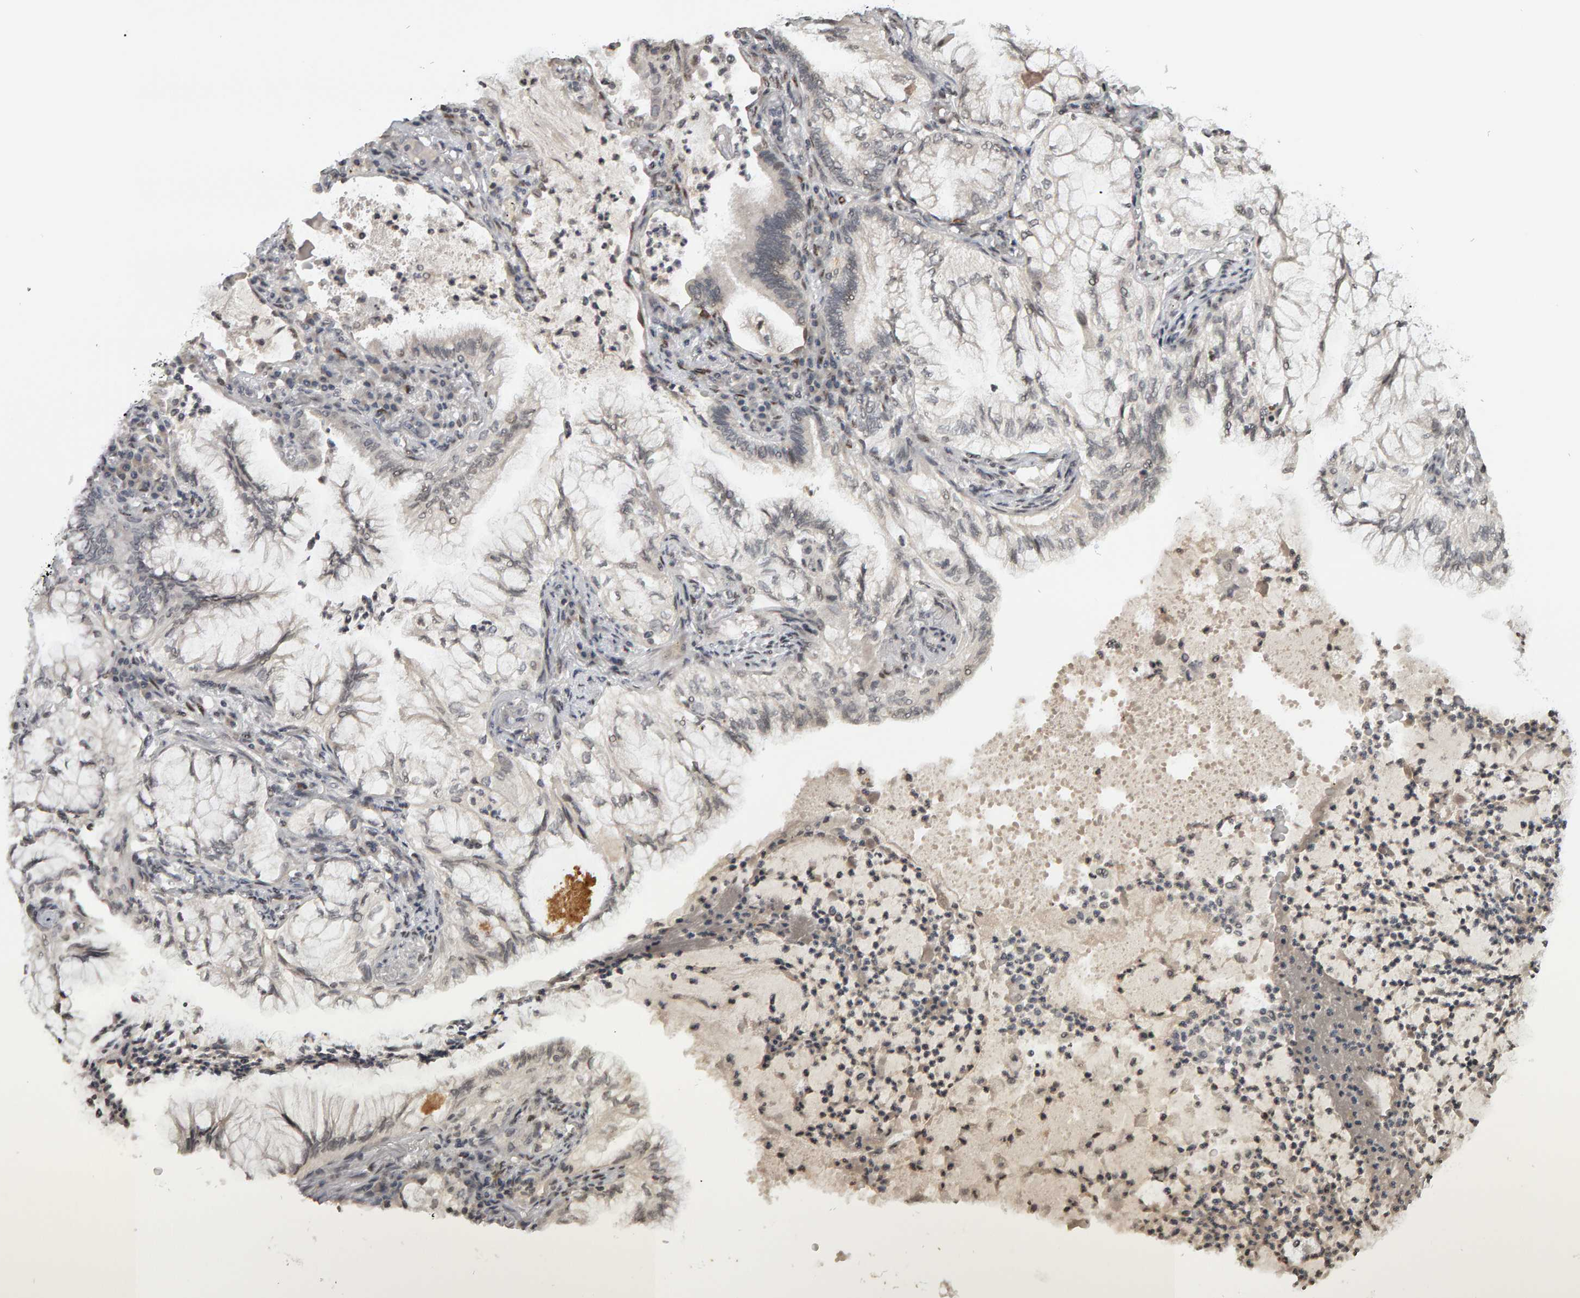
{"staining": {"intensity": "weak", "quantity": "25%-75%", "location": "nuclear"}, "tissue": "lung cancer", "cell_type": "Tumor cells", "image_type": "cancer", "snomed": [{"axis": "morphology", "description": "Adenocarcinoma, NOS"}, {"axis": "topography", "description": "Lung"}], "caption": "A high-resolution histopathology image shows immunohistochemistry (IHC) staining of lung cancer, which shows weak nuclear positivity in approximately 25%-75% of tumor cells.", "gene": "TRAM1", "patient": {"sex": "female", "age": 70}}